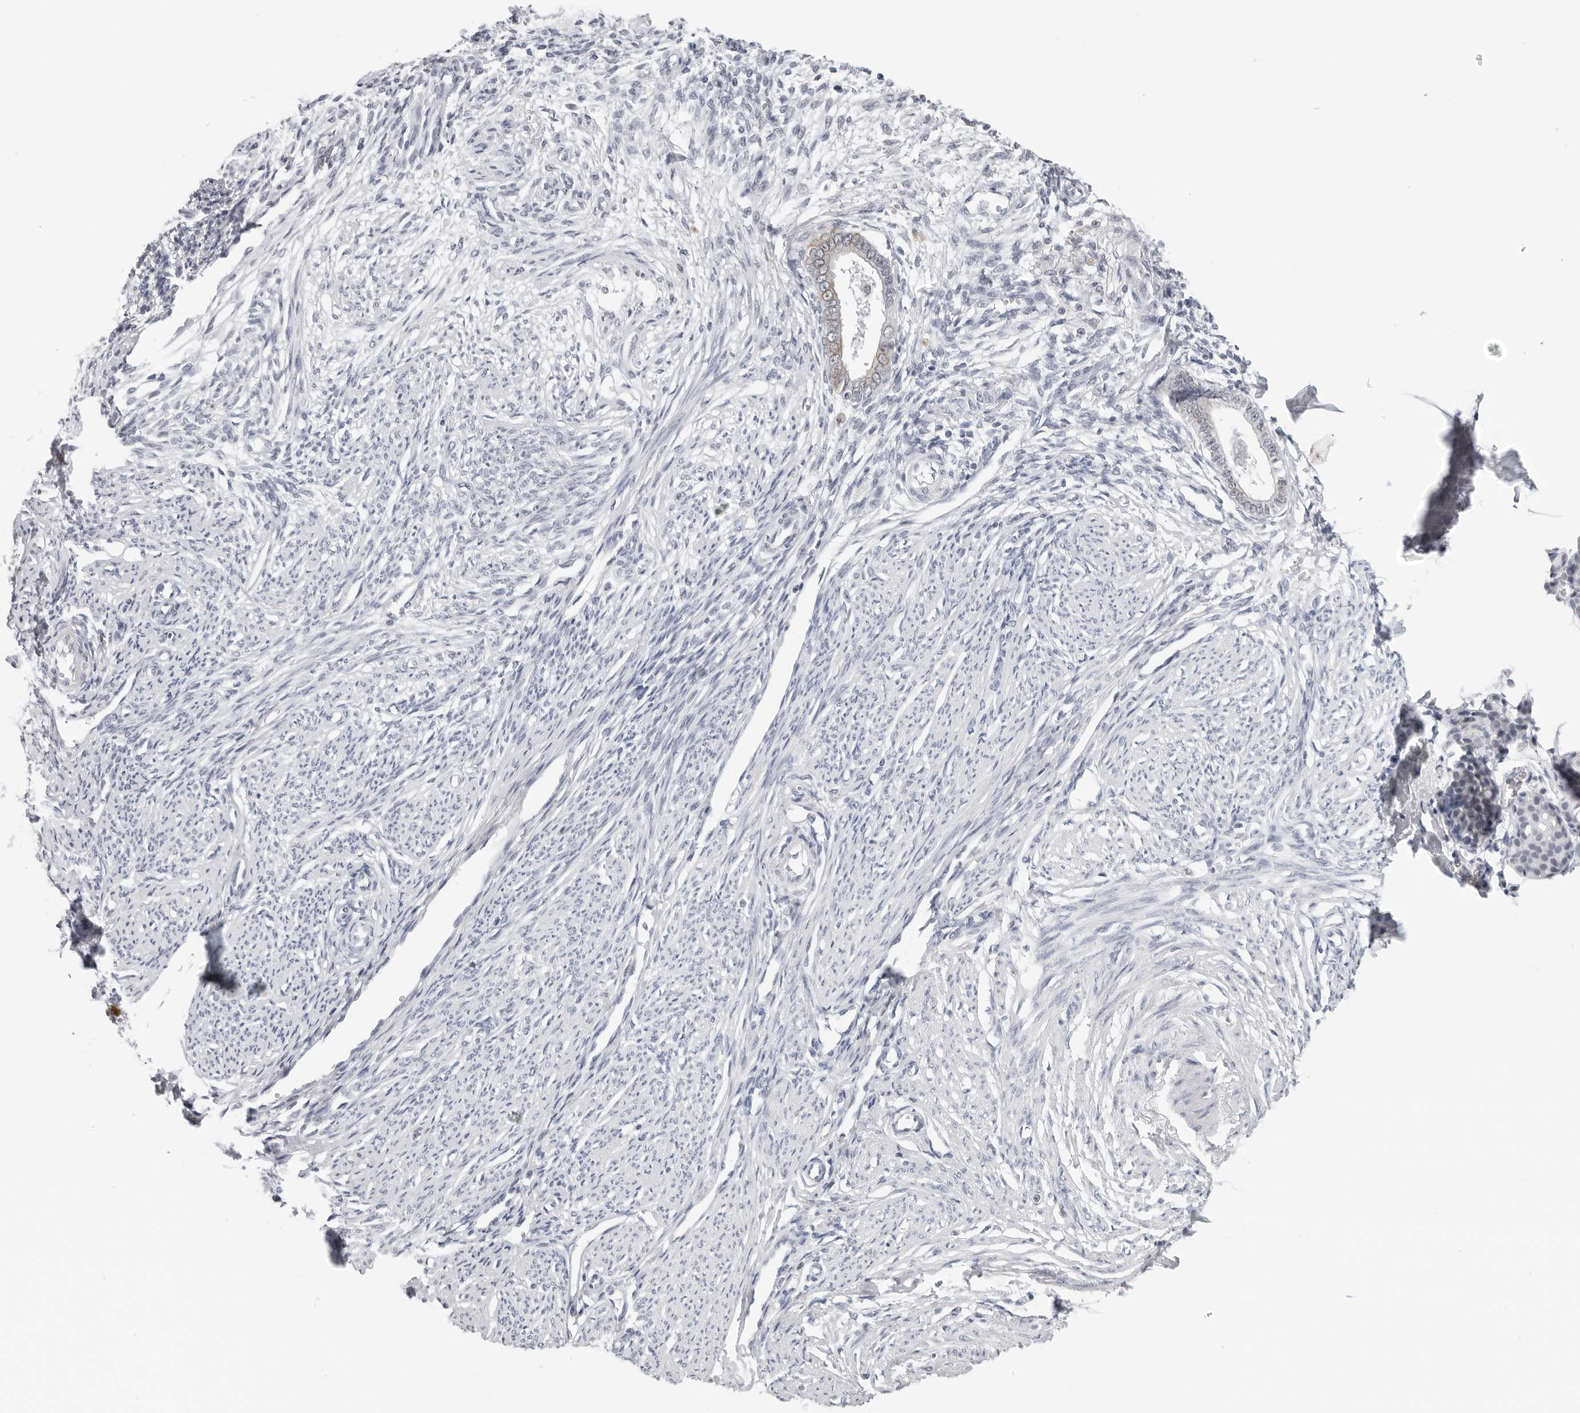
{"staining": {"intensity": "negative", "quantity": "none", "location": "none"}, "tissue": "endometrium", "cell_type": "Cells in endometrial stroma", "image_type": "normal", "snomed": [{"axis": "morphology", "description": "Normal tissue, NOS"}, {"axis": "topography", "description": "Endometrium"}], "caption": "Cells in endometrial stroma show no significant protein staining in unremarkable endometrium. (Brightfield microscopy of DAB (3,3'-diaminobenzidine) immunohistochemistry (IHC) at high magnification).", "gene": "FLG2", "patient": {"sex": "female", "age": 56}}